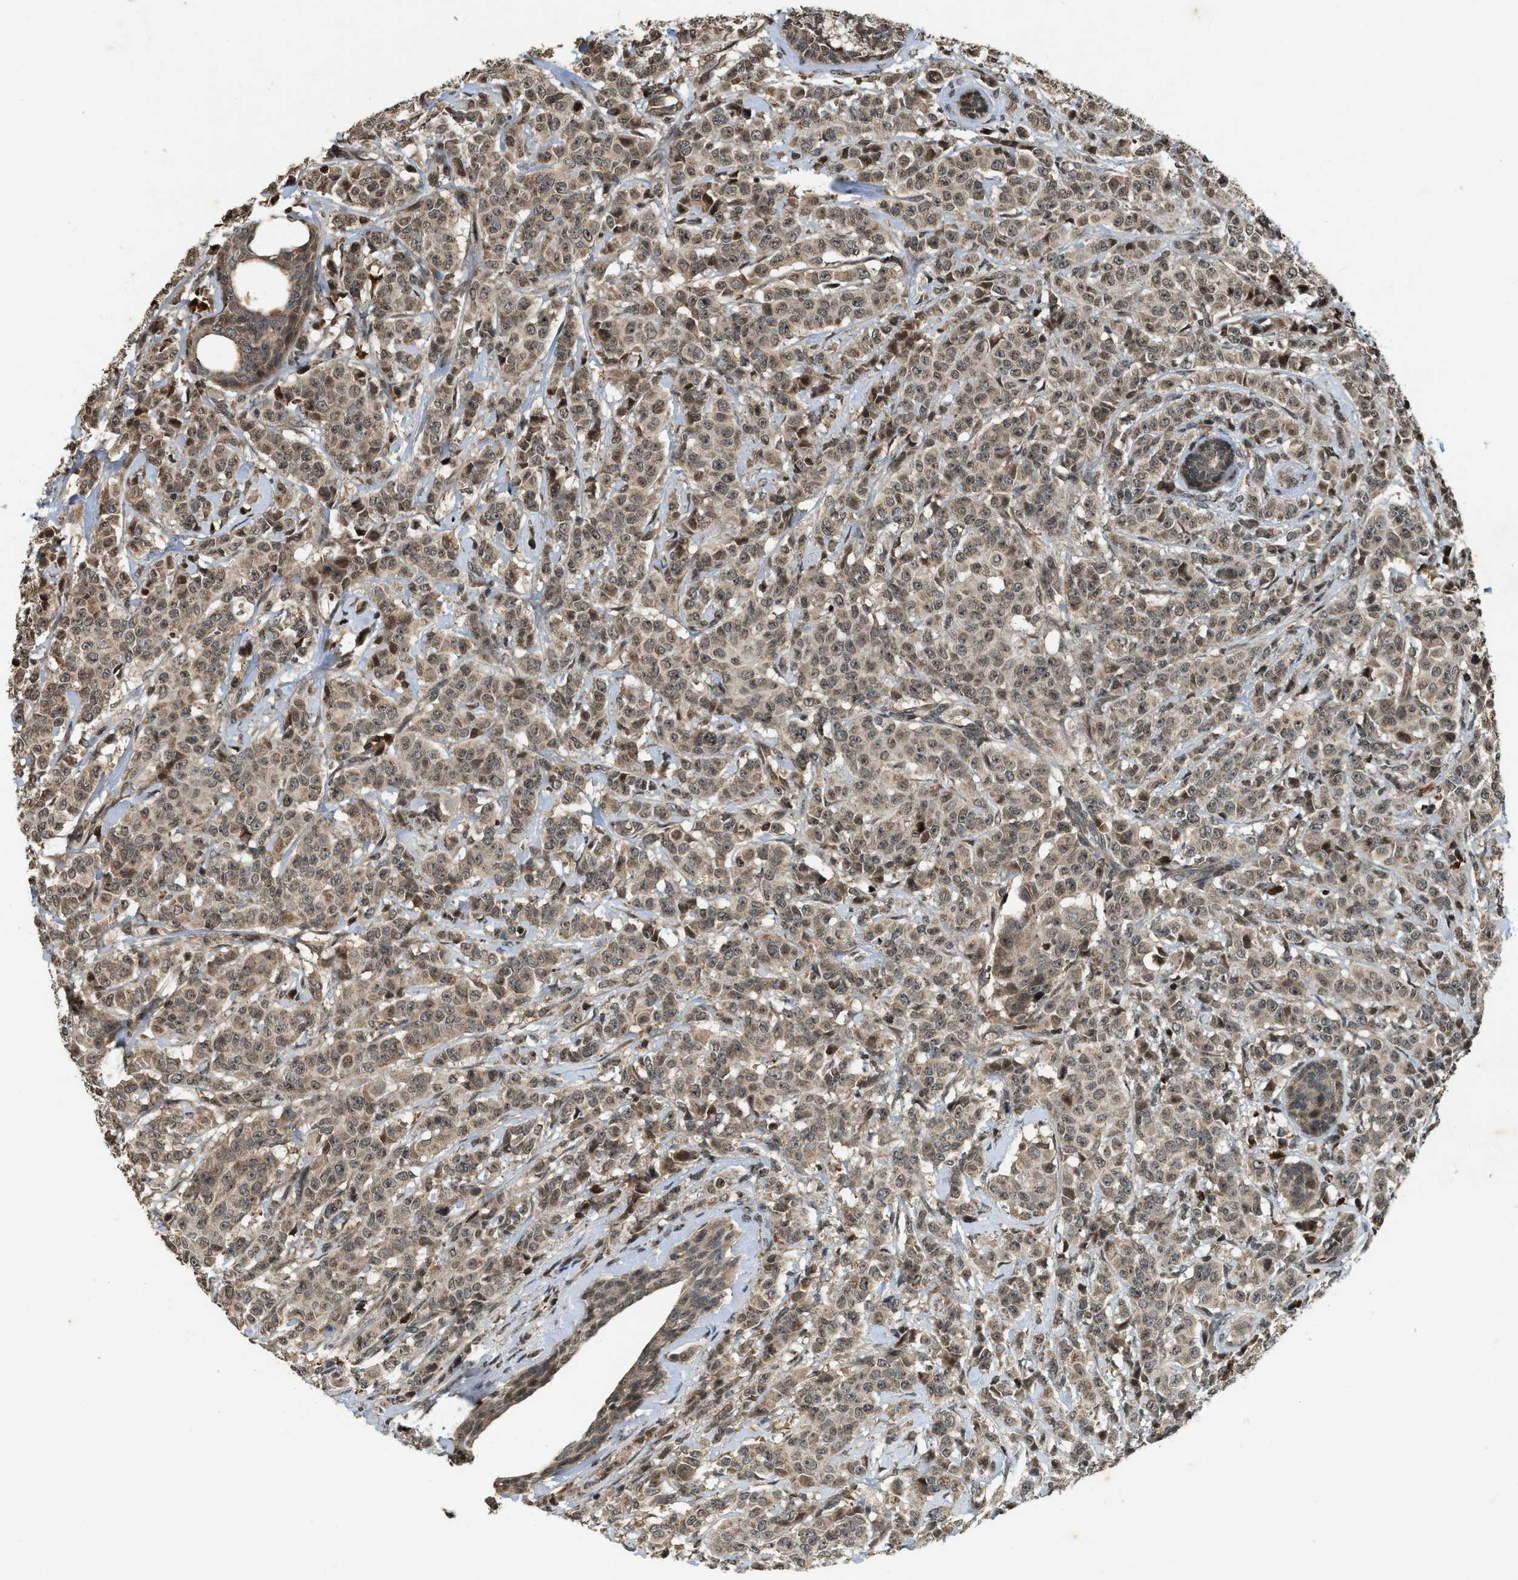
{"staining": {"intensity": "moderate", "quantity": ">75%", "location": "cytoplasmic/membranous,nuclear"}, "tissue": "breast cancer", "cell_type": "Tumor cells", "image_type": "cancer", "snomed": [{"axis": "morphology", "description": "Normal tissue, NOS"}, {"axis": "morphology", "description": "Duct carcinoma"}, {"axis": "topography", "description": "Breast"}], "caption": "A brown stain highlights moderate cytoplasmic/membranous and nuclear expression of a protein in human breast cancer (invasive ductal carcinoma) tumor cells.", "gene": "SIAH1", "patient": {"sex": "female", "age": 40}}